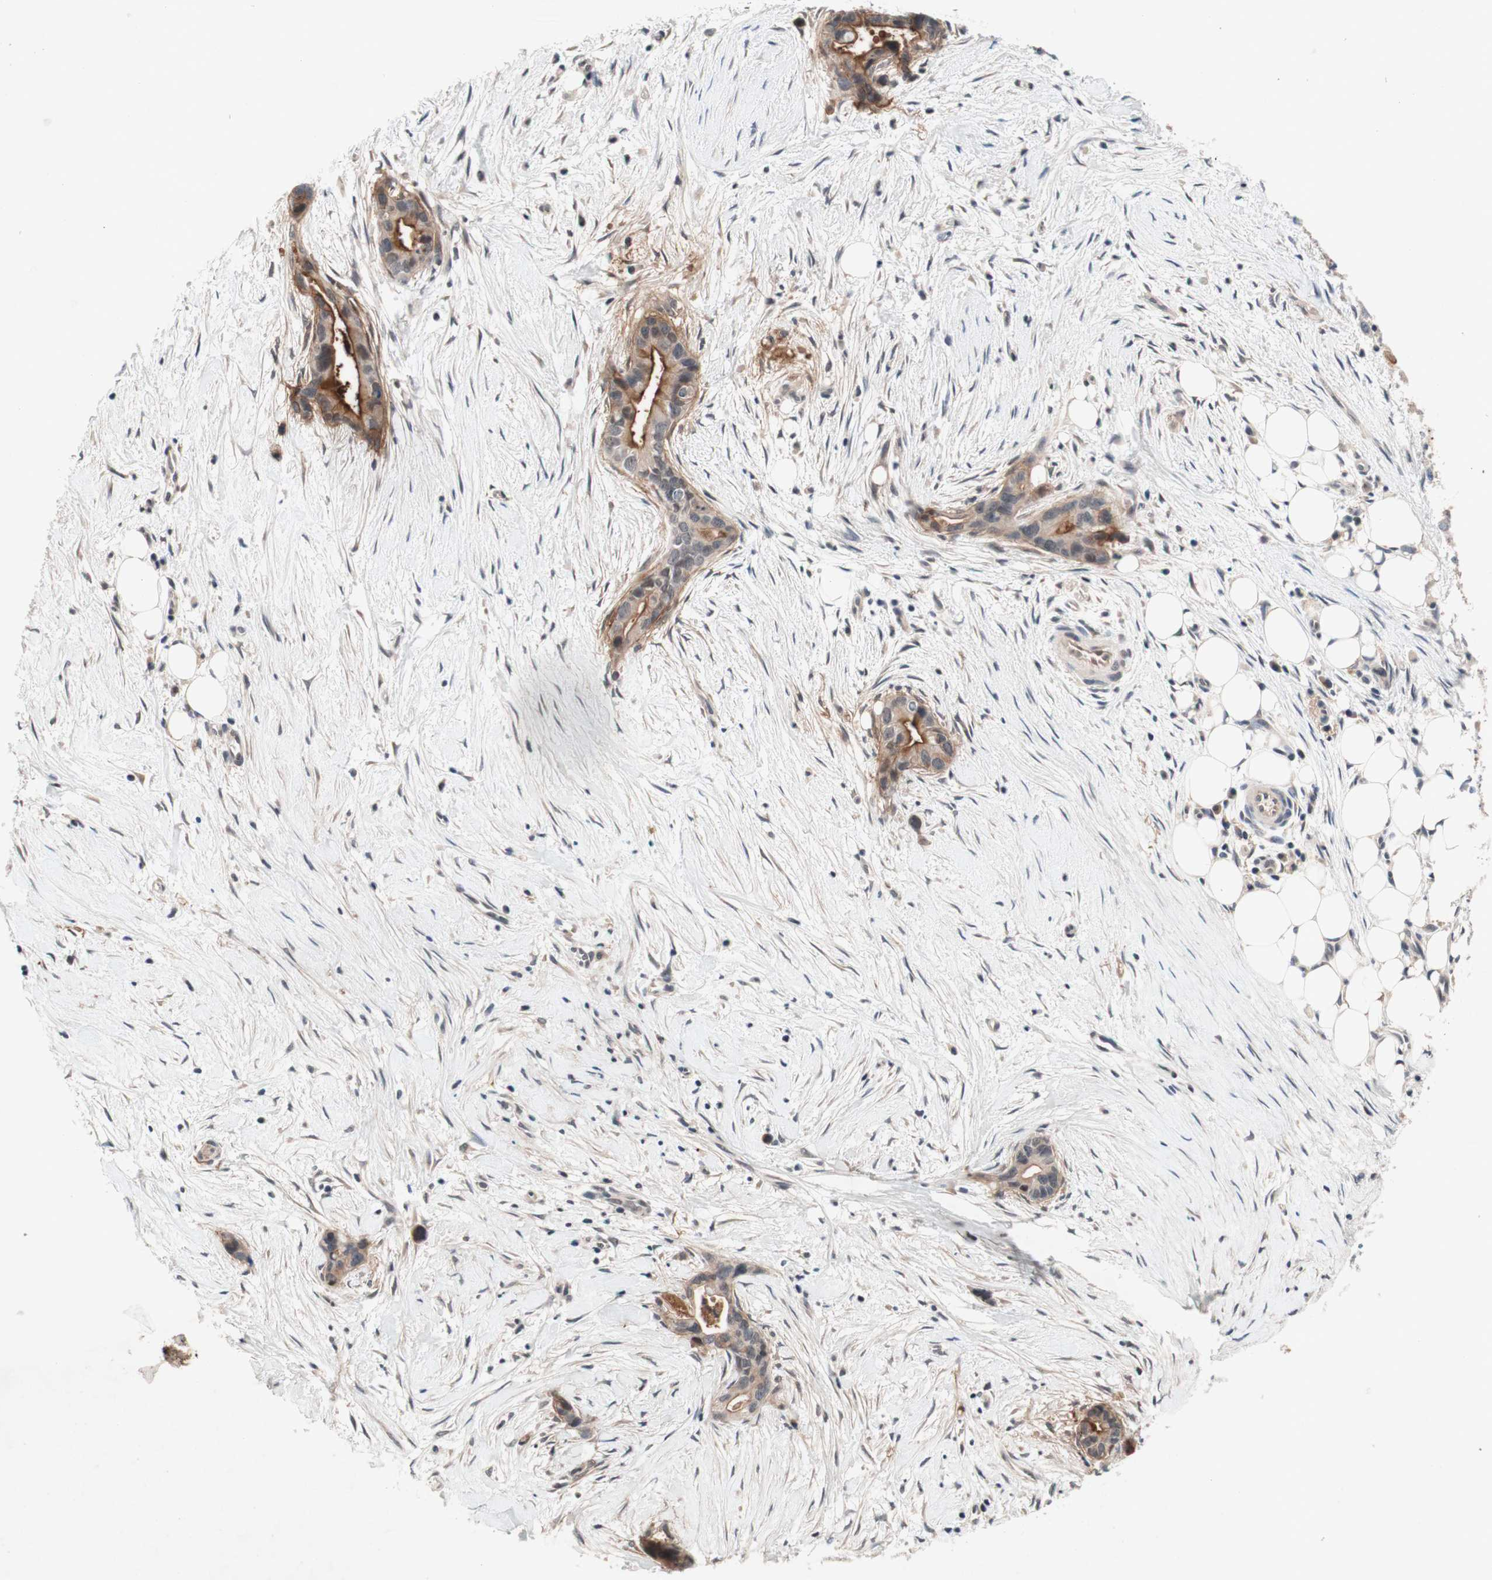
{"staining": {"intensity": "moderate", "quantity": ">75%", "location": "cytoplasmic/membranous"}, "tissue": "liver cancer", "cell_type": "Tumor cells", "image_type": "cancer", "snomed": [{"axis": "morphology", "description": "Cholangiocarcinoma"}, {"axis": "topography", "description": "Liver"}], "caption": "Immunohistochemical staining of liver cancer (cholangiocarcinoma) exhibits moderate cytoplasmic/membranous protein positivity in about >75% of tumor cells.", "gene": "CD55", "patient": {"sex": "female", "age": 55}}